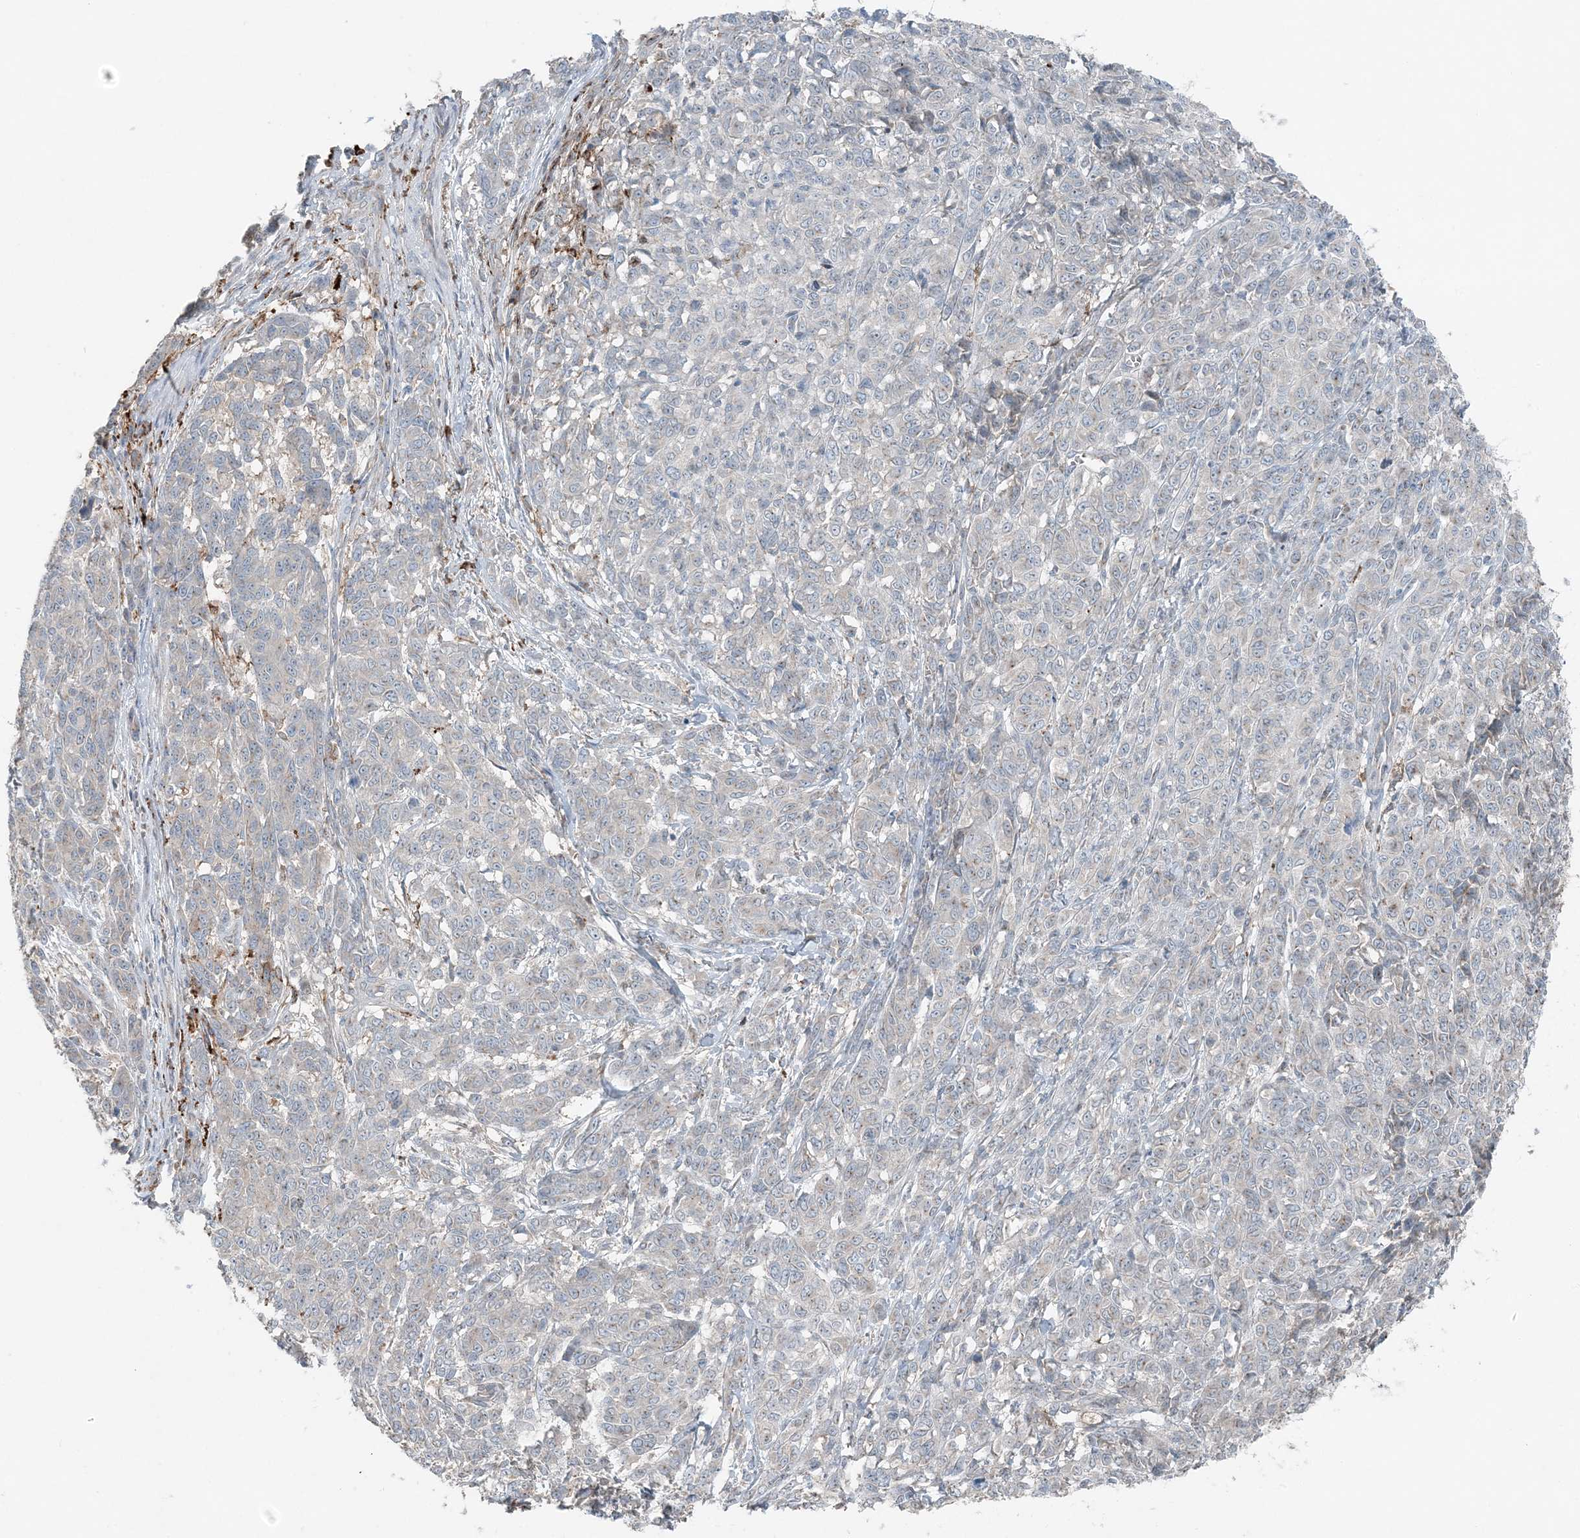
{"staining": {"intensity": "negative", "quantity": "none", "location": "none"}, "tissue": "melanoma", "cell_type": "Tumor cells", "image_type": "cancer", "snomed": [{"axis": "morphology", "description": "Malignant melanoma, NOS"}, {"axis": "topography", "description": "Skin"}], "caption": "Tumor cells are negative for brown protein staining in malignant melanoma.", "gene": "KY", "patient": {"sex": "male", "age": 49}}